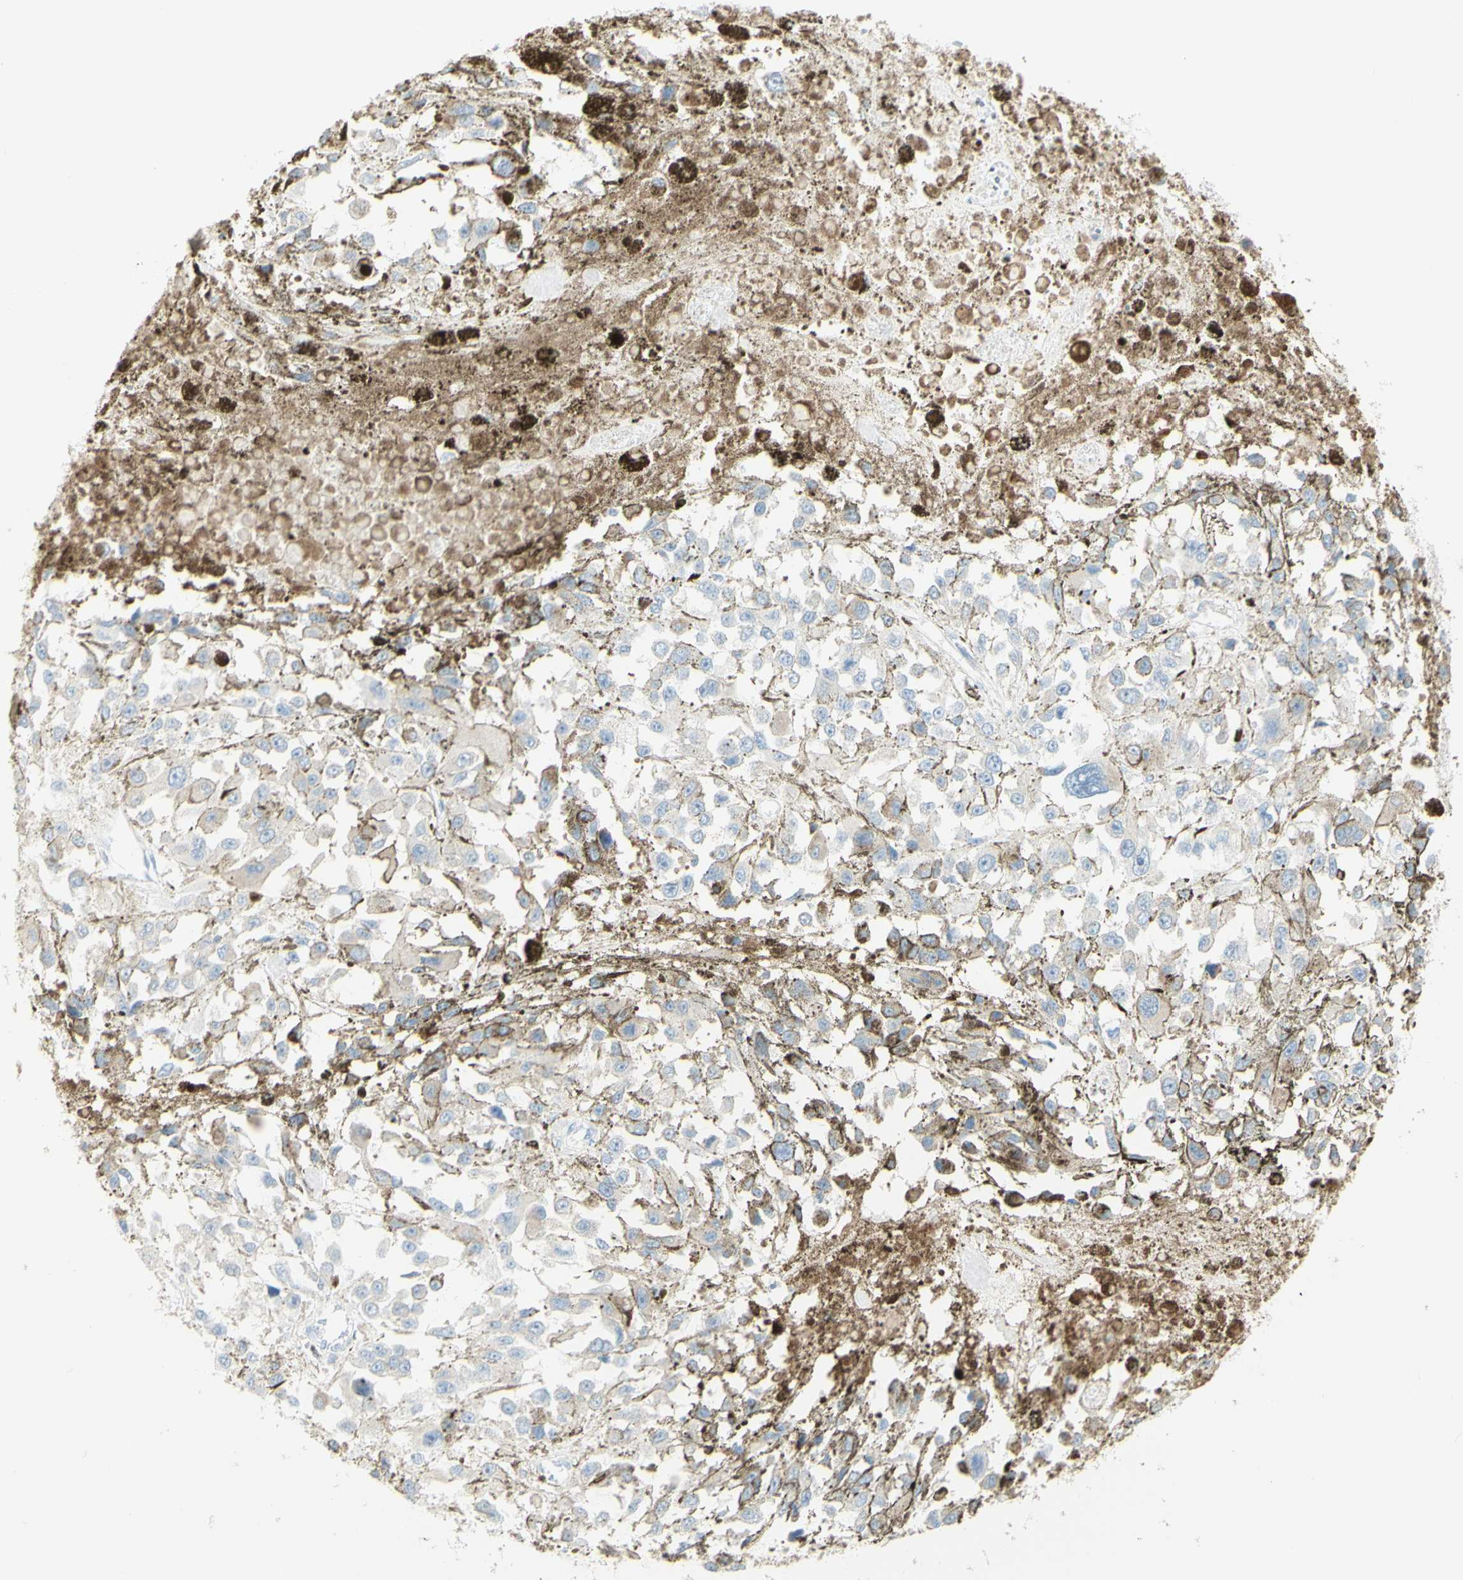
{"staining": {"intensity": "negative", "quantity": "none", "location": "none"}, "tissue": "melanoma", "cell_type": "Tumor cells", "image_type": "cancer", "snomed": [{"axis": "morphology", "description": "Malignant melanoma, Metastatic site"}, {"axis": "topography", "description": "Lymph node"}], "caption": "This is an immunohistochemistry micrograph of malignant melanoma (metastatic site). There is no staining in tumor cells.", "gene": "LETM1", "patient": {"sex": "male", "age": 59}}